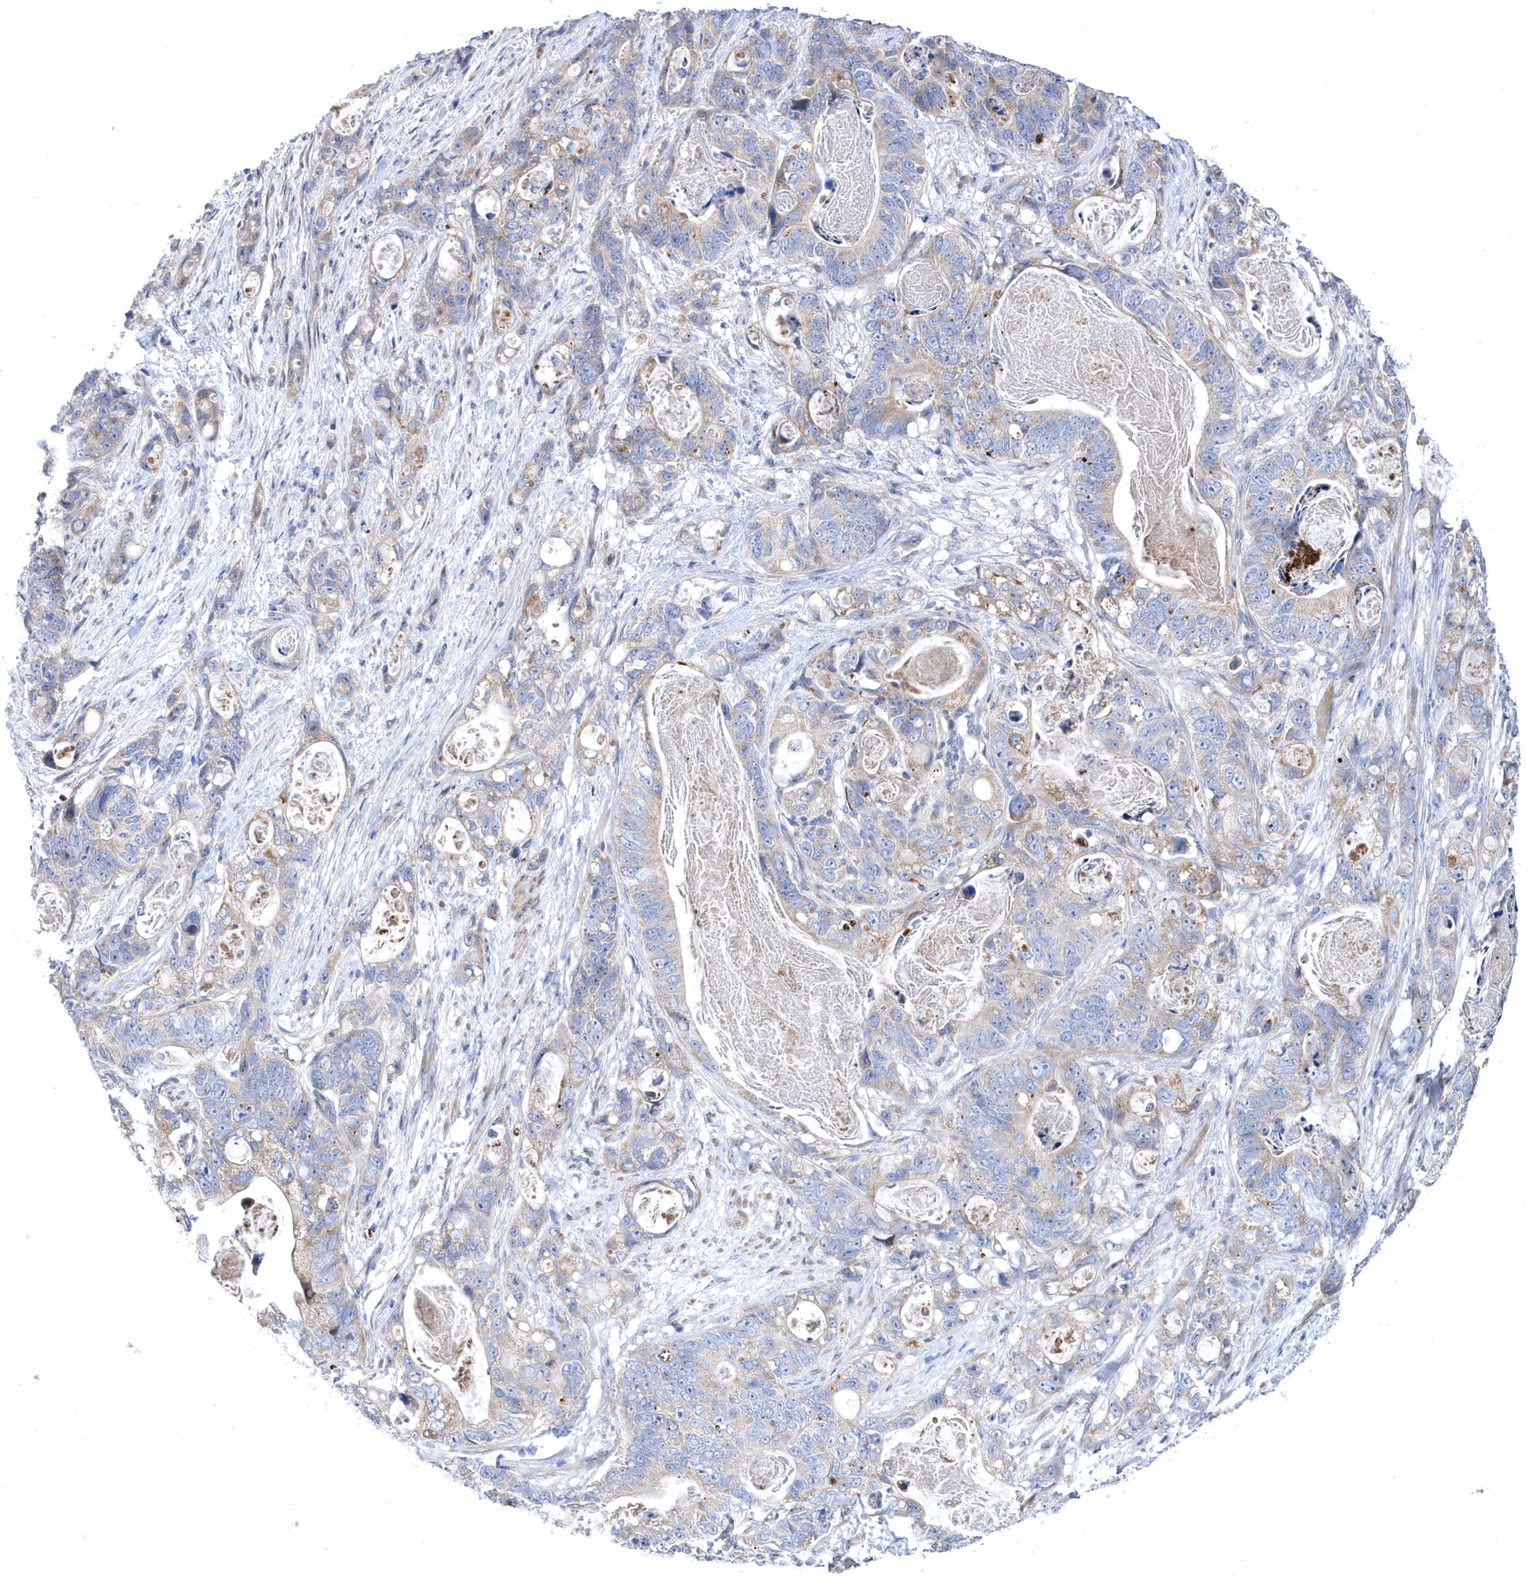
{"staining": {"intensity": "weak", "quantity": "25%-75%", "location": "cytoplasmic/membranous"}, "tissue": "stomach cancer", "cell_type": "Tumor cells", "image_type": "cancer", "snomed": [{"axis": "morphology", "description": "Normal tissue, NOS"}, {"axis": "morphology", "description": "Adenocarcinoma, NOS"}, {"axis": "topography", "description": "Stomach"}], "caption": "A histopathology image showing weak cytoplasmic/membranous staining in approximately 25%-75% of tumor cells in adenocarcinoma (stomach), as visualized by brown immunohistochemical staining.", "gene": "LONRF2", "patient": {"sex": "female", "age": 89}}